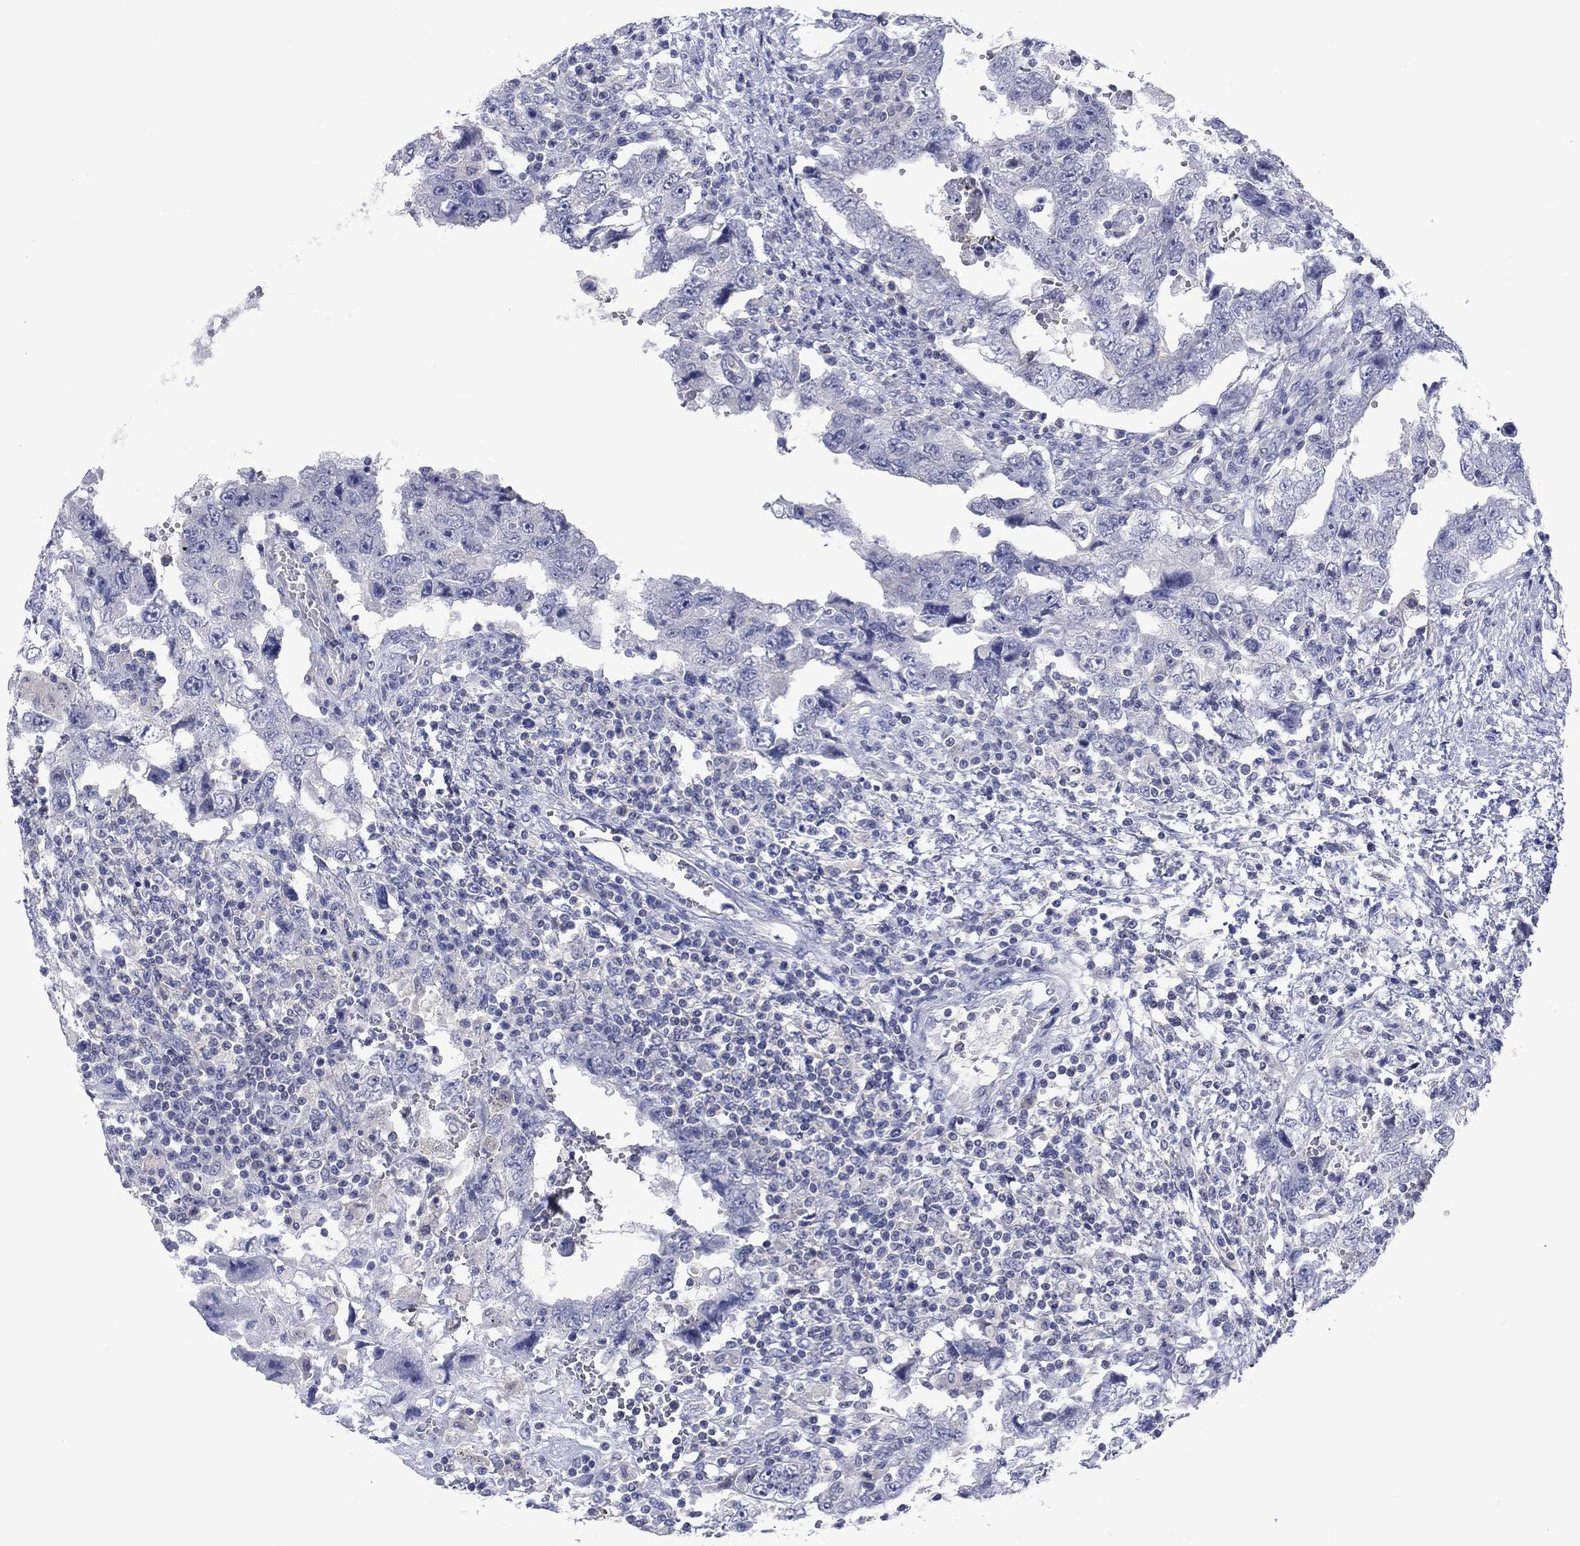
{"staining": {"intensity": "negative", "quantity": "none", "location": "none"}, "tissue": "testis cancer", "cell_type": "Tumor cells", "image_type": "cancer", "snomed": [{"axis": "morphology", "description": "Carcinoma, Embryonal, NOS"}, {"axis": "topography", "description": "Testis"}], "caption": "High power microscopy micrograph of an IHC image of testis cancer (embryonal carcinoma), revealing no significant expression in tumor cells.", "gene": "FER1L6", "patient": {"sex": "male", "age": 26}}